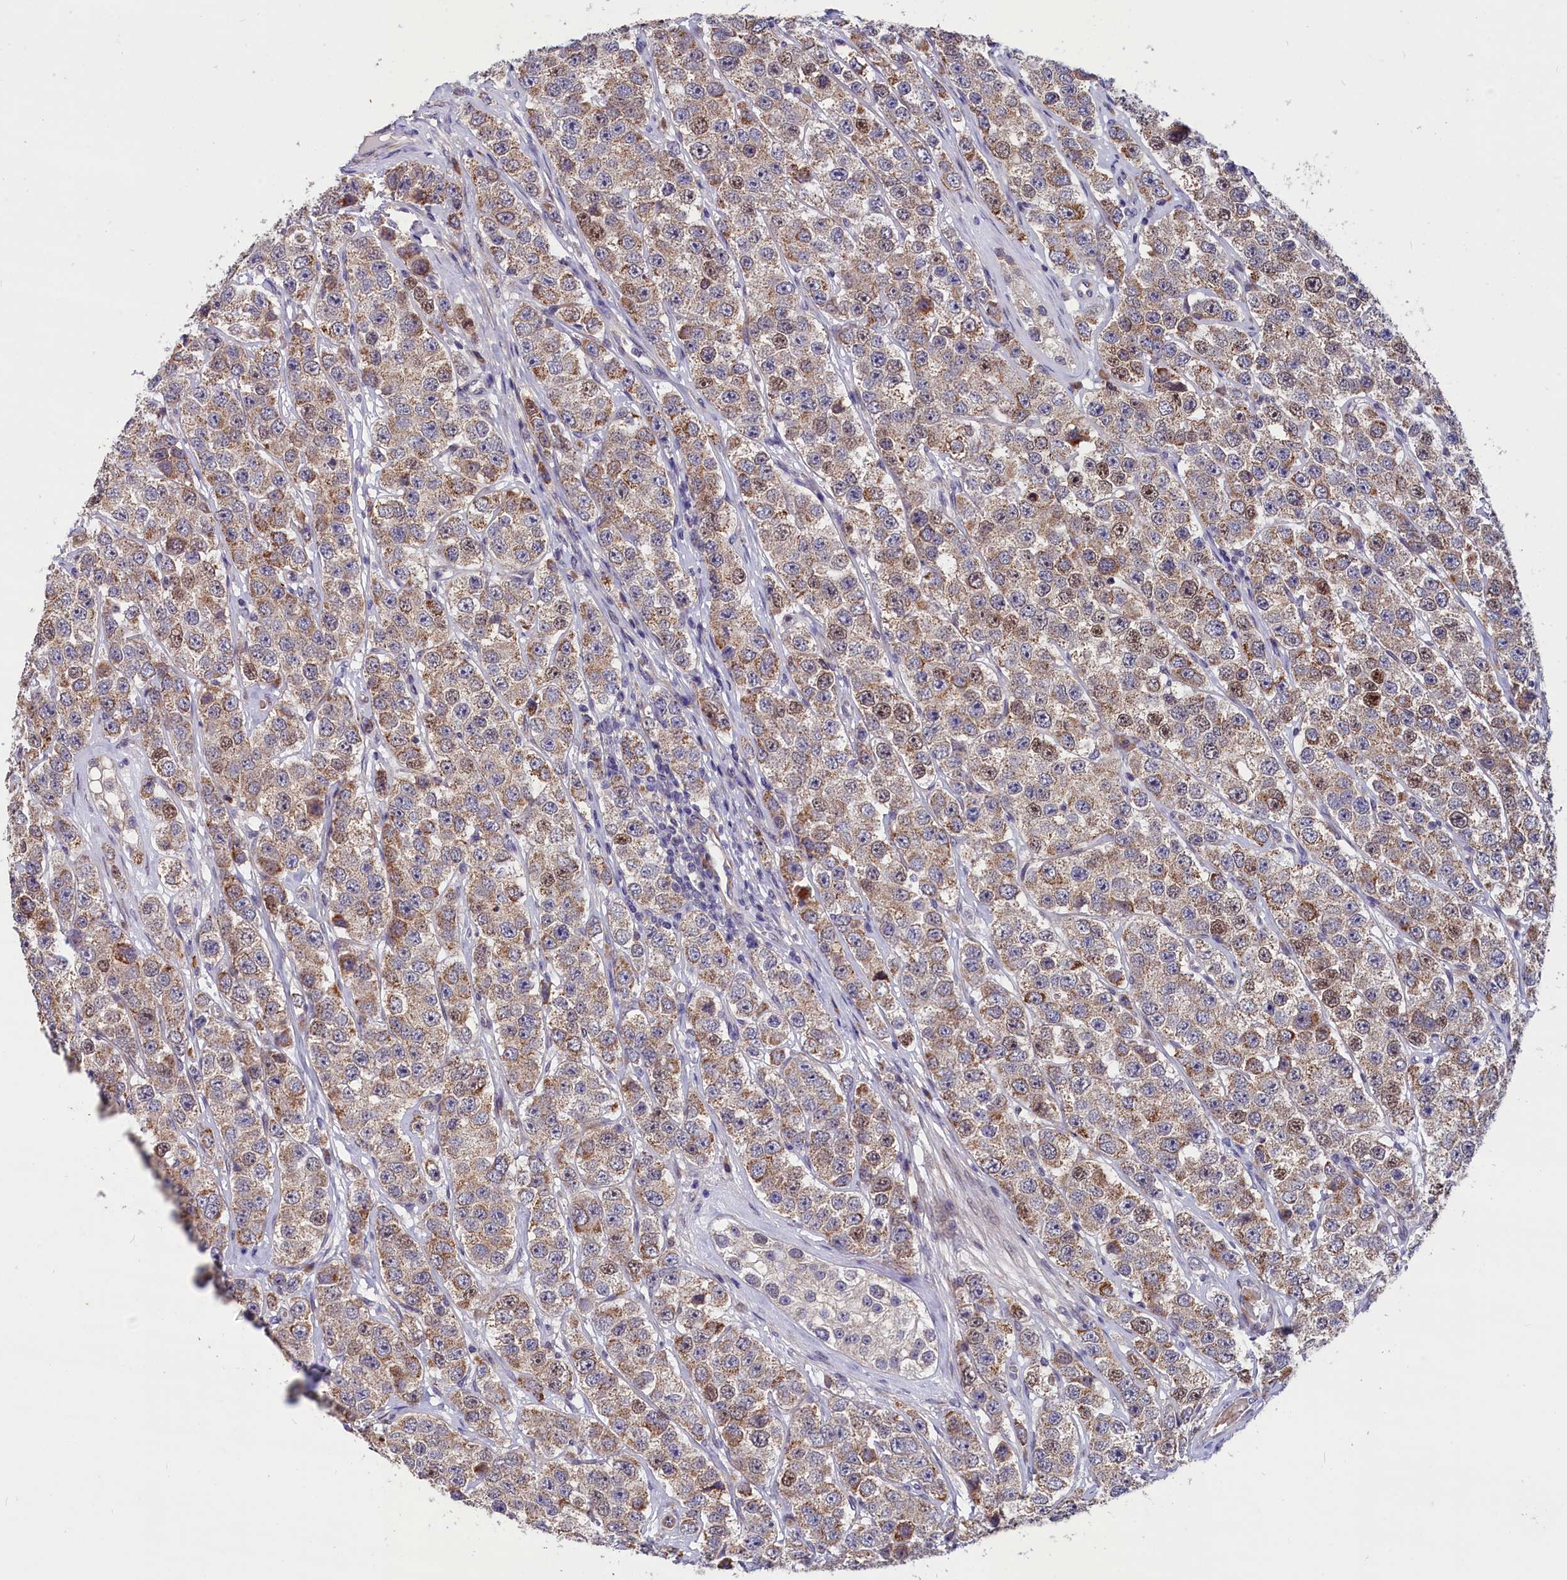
{"staining": {"intensity": "moderate", "quantity": ">75%", "location": "cytoplasmic/membranous"}, "tissue": "testis cancer", "cell_type": "Tumor cells", "image_type": "cancer", "snomed": [{"axis": "morphology", "description": "Seminoma, NOS"}, {"axis": "topography", "description": "Testis"}], "caption": "Testis cancer tissue reveals moderate cytoplasmic/membranous positivity in approximately >75% of tumor cells Using DAB (3,3'-diaminobenzidine) (brown) and hematoxylin (blue) stains, captured at high magnification using brightfield microscopy.", "gene": "SLC39A6", "patient": {"sex": "male", "age": 28}}